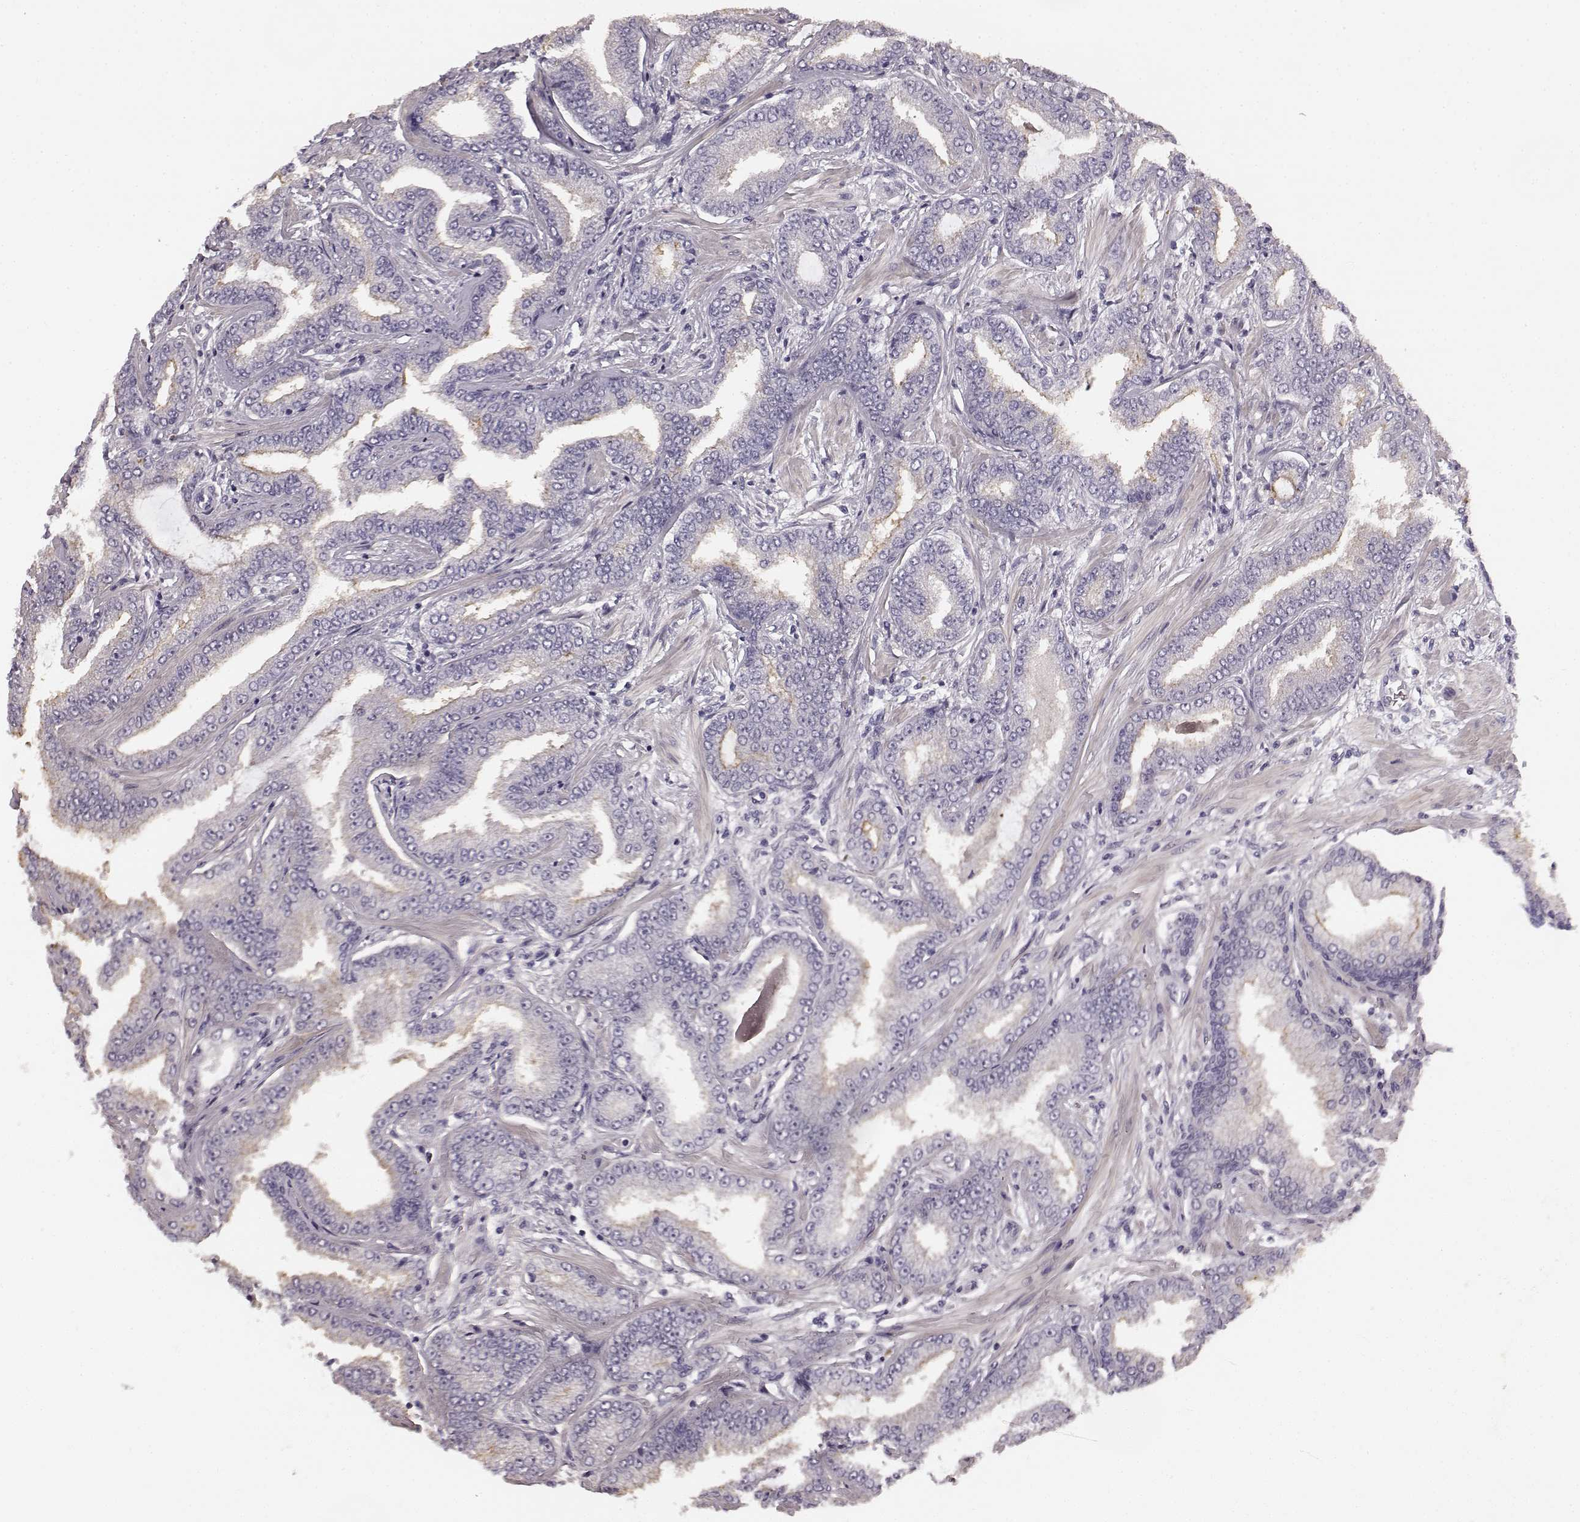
{"staining": {"intensity": "moderate", "quantity": "25%-75%", "location": "cytoplasmic/membranous"}, "tissue": "prostate cancer", "cell_type": "Tumor cells", "image_type": "cancer", "snomed": [{"axis": "morphology", "description": "Adenocarcinoma, Low grade"}, {"axis": "topography", "description": "Prostate"}], "caption": "IHC of human prostate low-grade adenocarcinoma demonstrates medium levels of moderate cytoplasmic/membranous positivity in approximately 25%-75% of tumor cells. (DAB = brown stain, brightfield microscopy at high magnification).", "gene": "RIT2", "patient": {"sex": "male", "age": 55}}